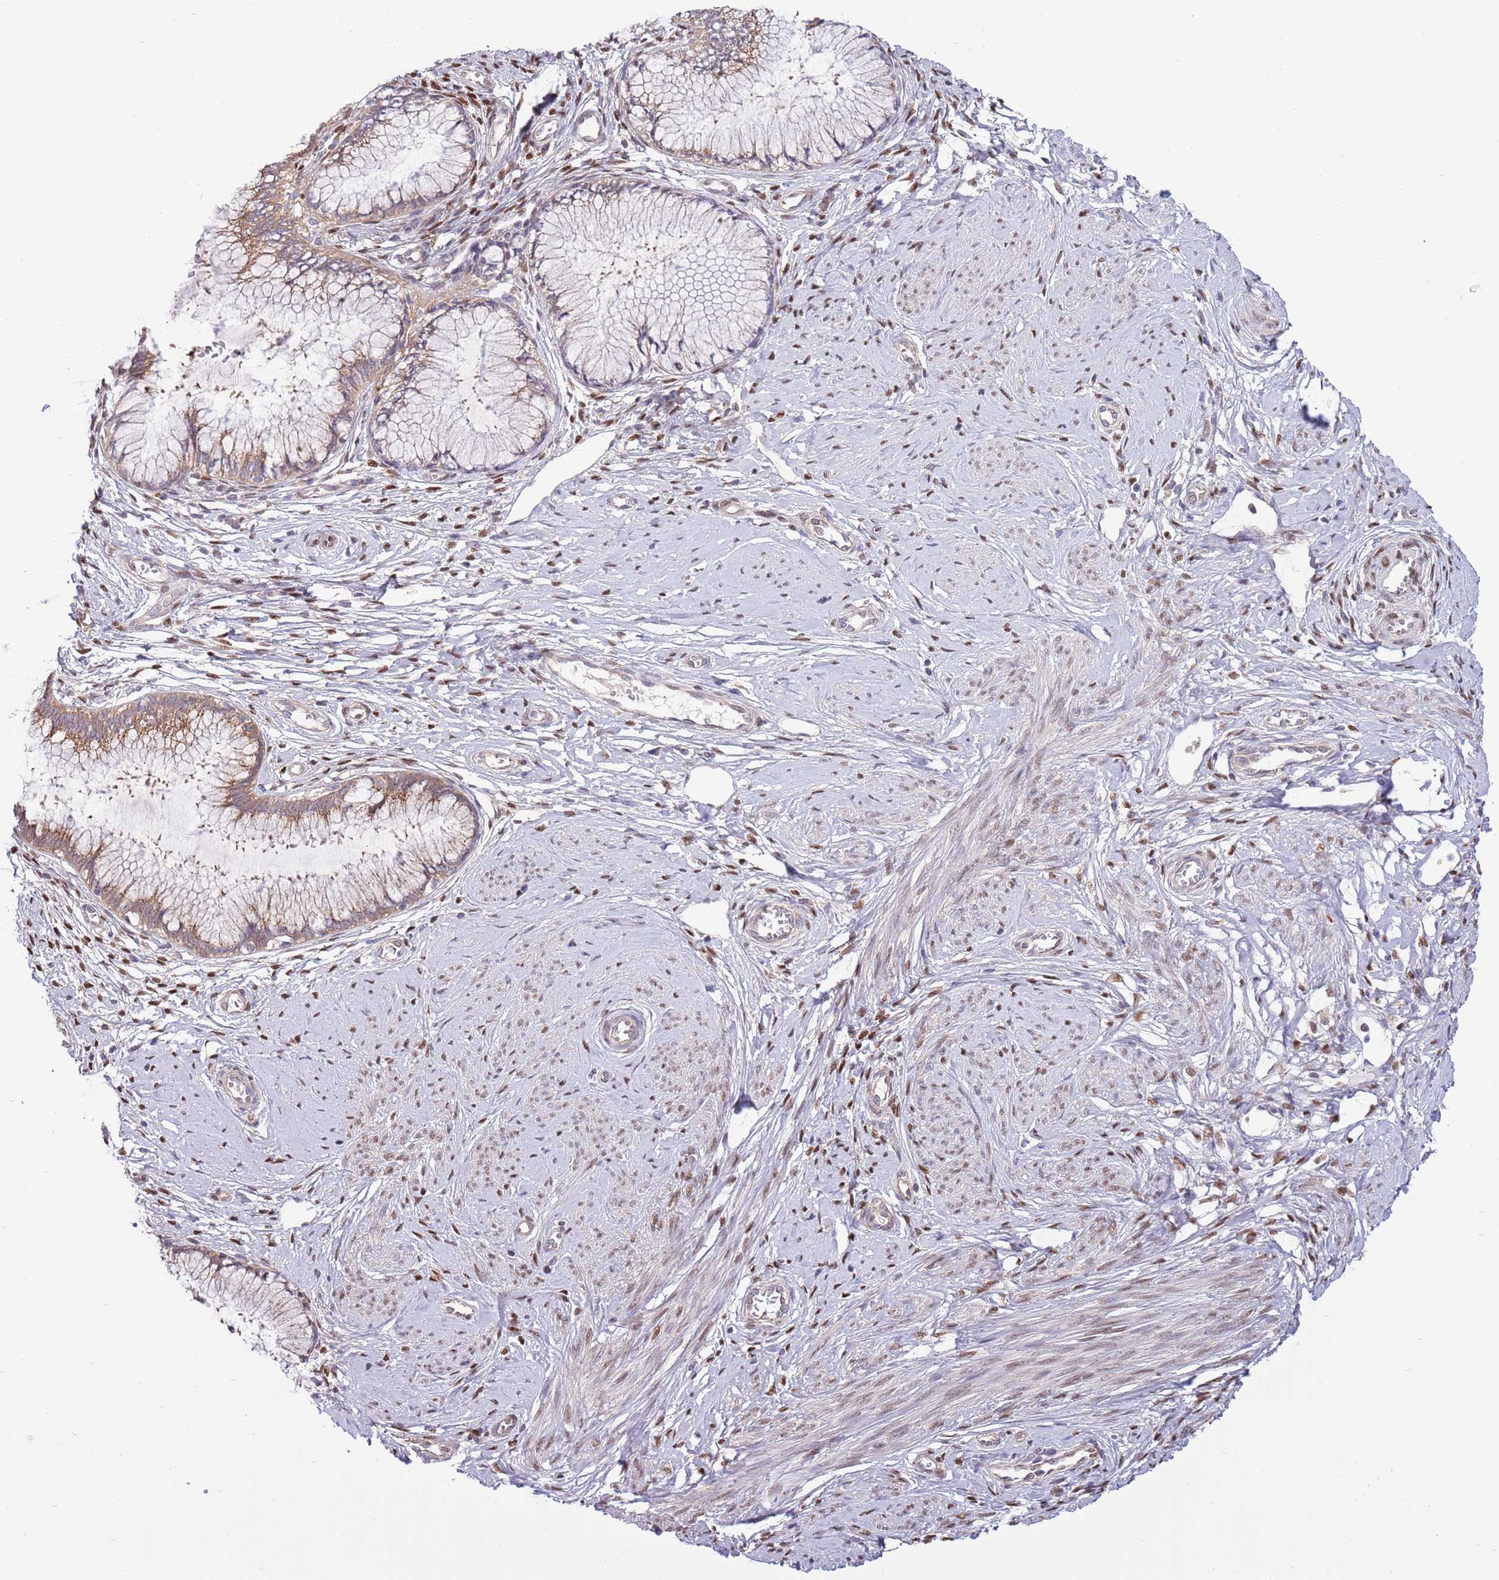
{"staining": {"intensity": "moderate", "quantity": "25%-75%", "location": "cytoplasmic/membranous"}, "tissue": "cervical cancer", "cell_type": "Tumor cells", "image_type": "cancer", "snomed": [{"axis": "morphology", "description": "Adenocarcinoma, NOS"}, {"axis": "topography", "description": "Cervix"}], "caption": "Adenocarcinoma (cervical) stained with a brown dye exhibits moderate cytoplasmic/membranous positive positivity in about 25%-75% of tumor cells.", "gene": "ARL2BP", "patient": {"sex": "female", "age": 36}}